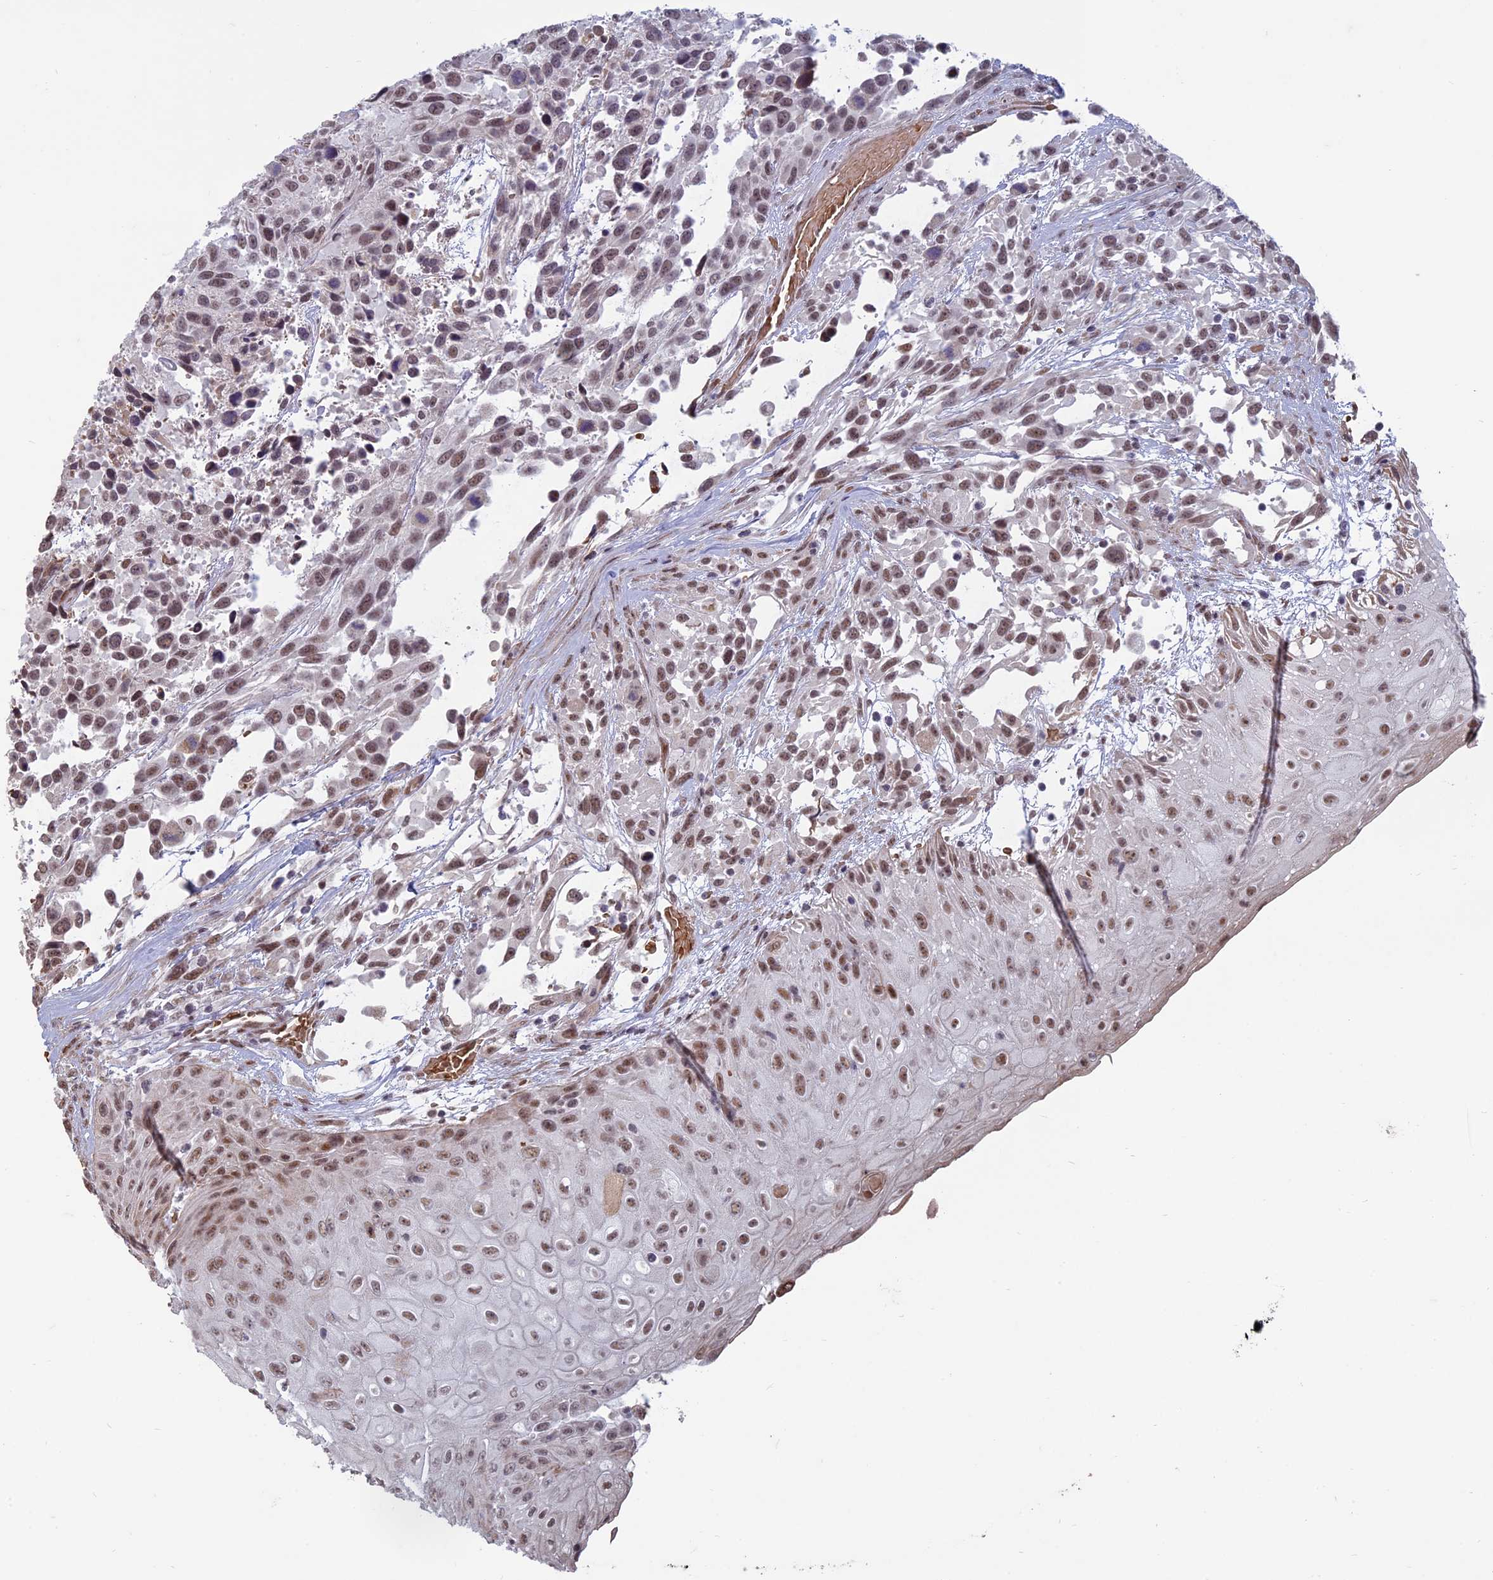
{"staining": {"intensity": "moderate", "quantity": ">75%", "location": "nuclear"}, "tissue": "urothelial cancer", "cell_type": "Tumor cells", "image_type": "cancer", "snomed": [{"axis": "morphology", "description": "Urothelial carcinoma, High grade"}, {"axis": "topography", "description": "Urinary bladder"}], "caption": "Urothelial cancer stained with DAB immunohistochemistry (IHC) shows medium levels of moderate nuclear expression in approximately >75% of tumor cells.", "gene": "MFAP1", "patient": {"sex": "female", "age": 70}}